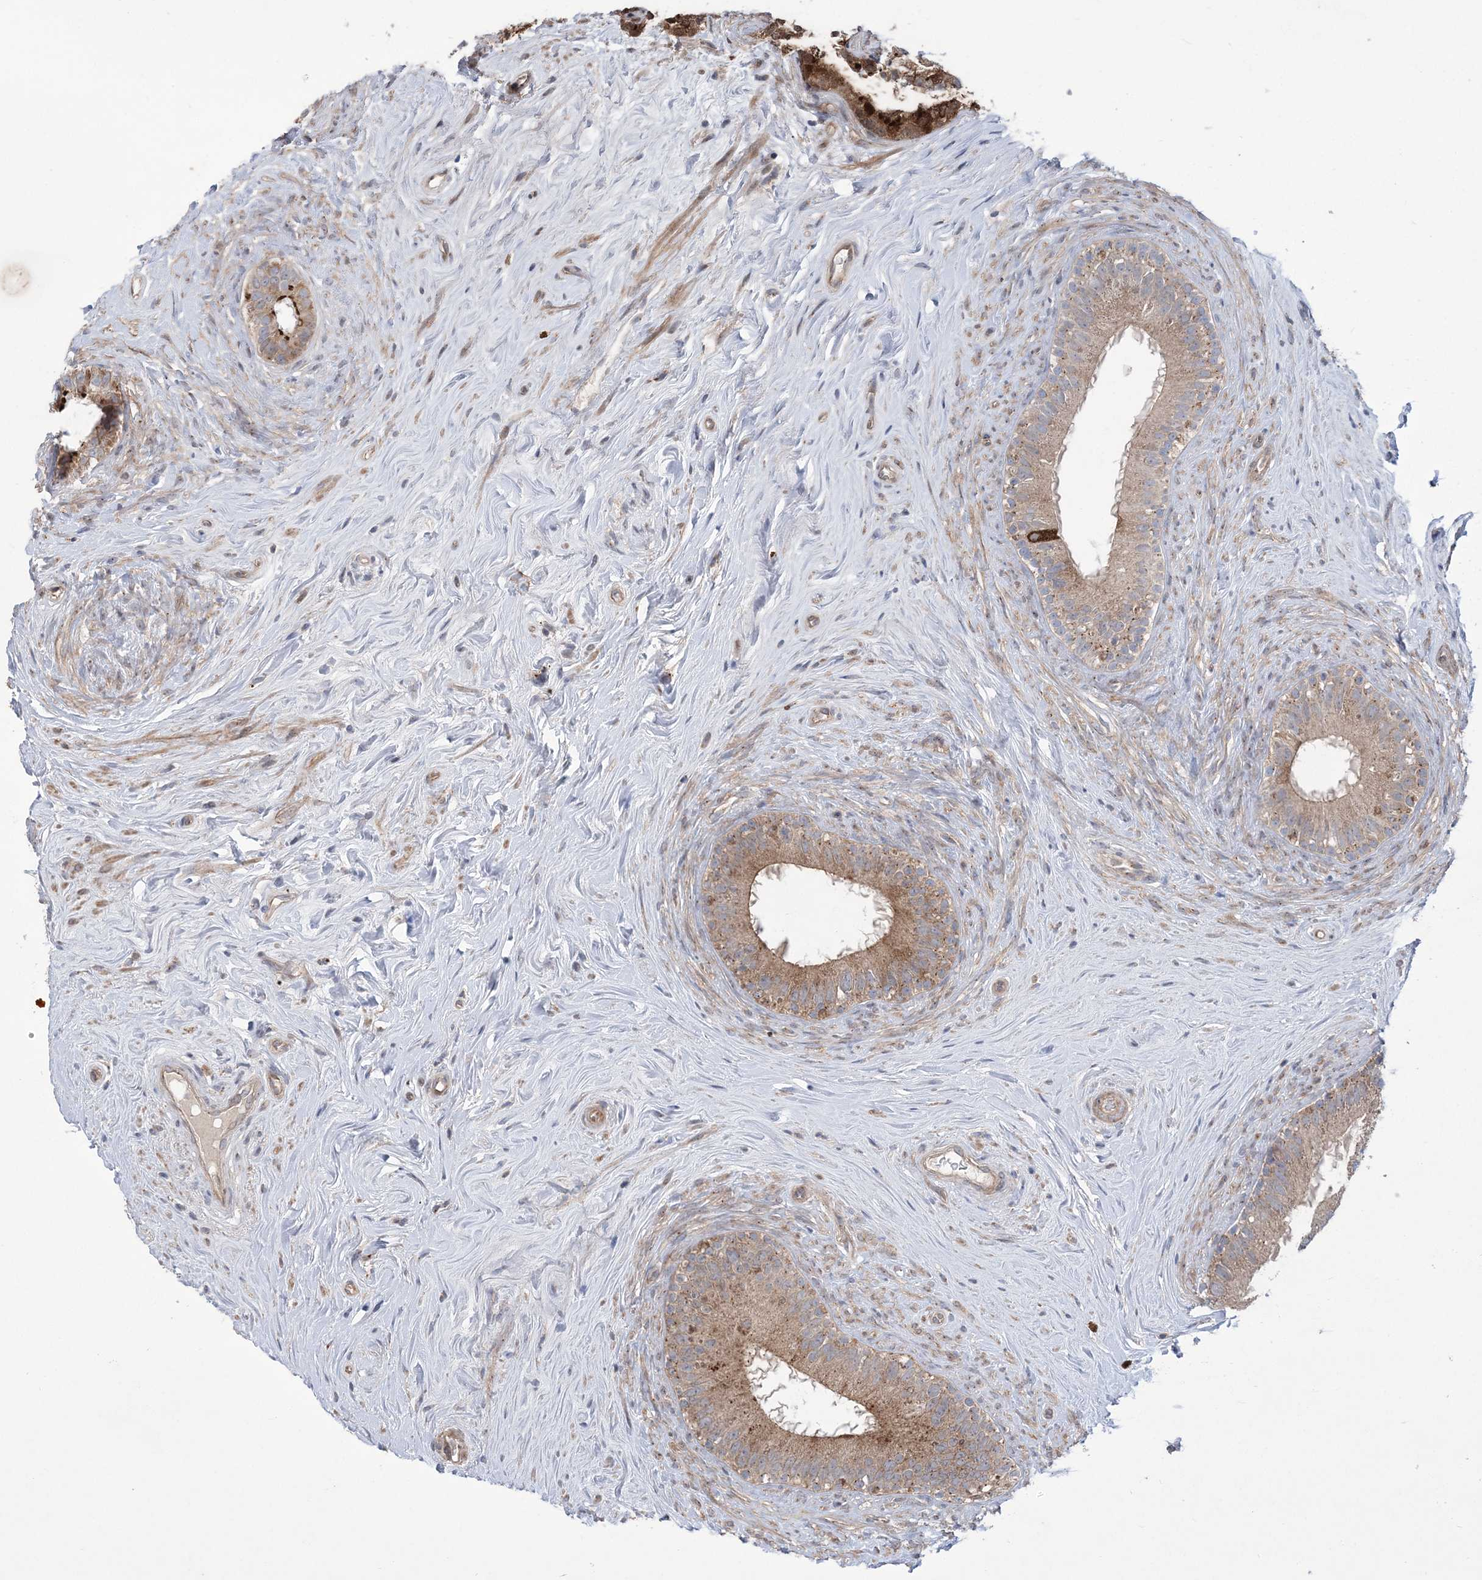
{"staining": {"intensity": "moderate", "quantity": "<25%", "location": "cytoplasmic/membranous"}, "tissue": "epididymis", "cell_type": "Glandular cells", "image_type": "normal", "snomed": [{"axis": "morphology", "description": "Normal tissue, NOS"}, {"axis": "topography", "description": "Epididymis"}], "caption": "This image demonstrates IHC staining of benign human epididymis, with low moderate cytoplasmic/membranous expression in about <25% of glandular cells.", "gene": "MTRF1L", "patient": {"sex": "male", "age": 84}}